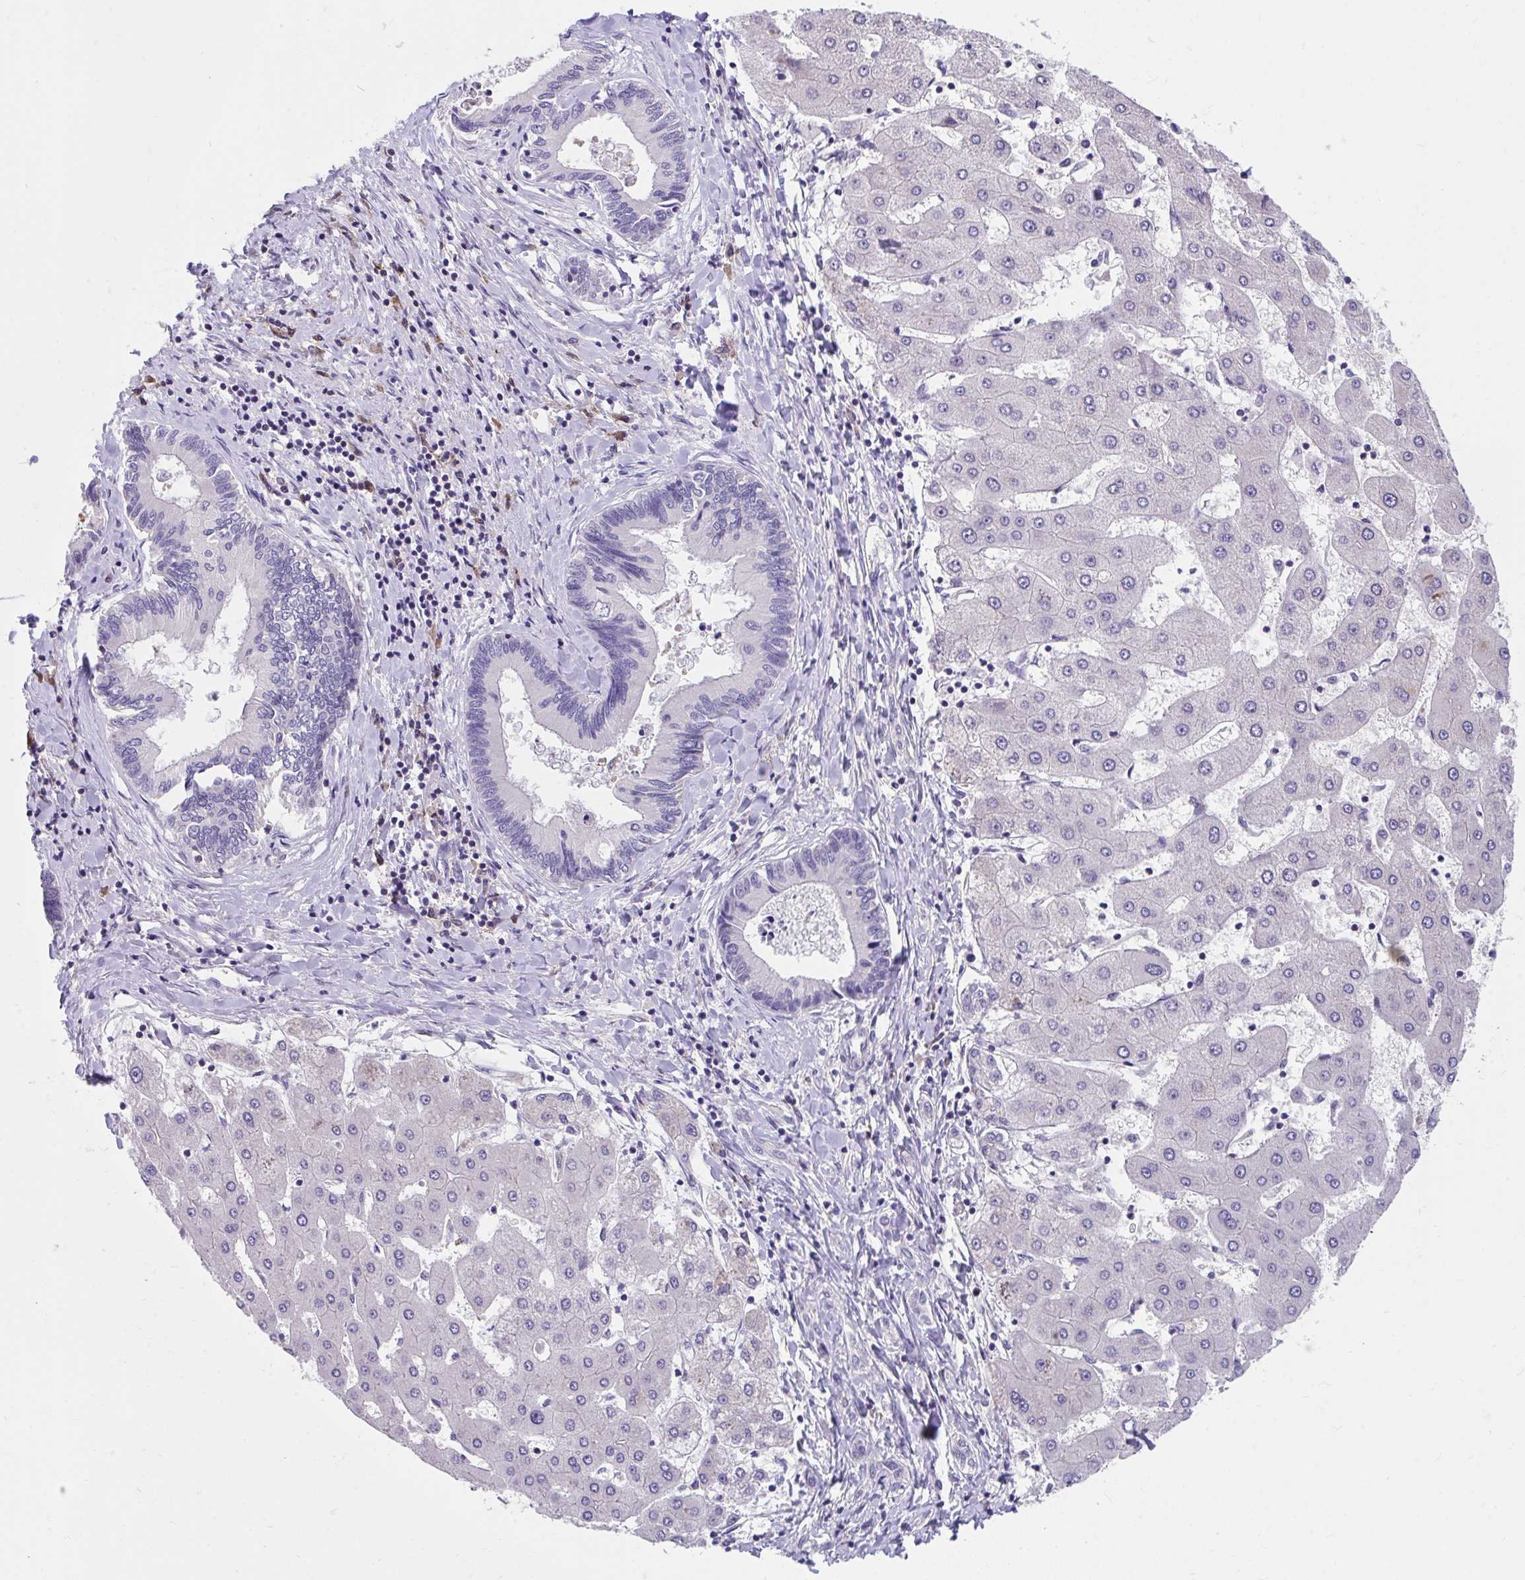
{"staining": {"intensity": "negative", "quantity": "none", "location": "none"}, "tissue": "liver cancer", "cell_type": "Tumor cells", "image_type": "cancer", "snomed": [{"axis": "morphology", "description": "Cholangiocarcinoma"}, {"axis": "topography", "description": "Liver"}], "caption": "Liver cancer (cholangiocarcinoma) was stained to show a protein in brown. There is no significant expression in tumor cells. (Stains: DAB immunohistochemistry (IHC) with hematoxylin counter stain, Microscopy: brightfield microscopy at high magnification).", "gene": "SLAMF7", "patient": {"sex": "male", "age": 66}}